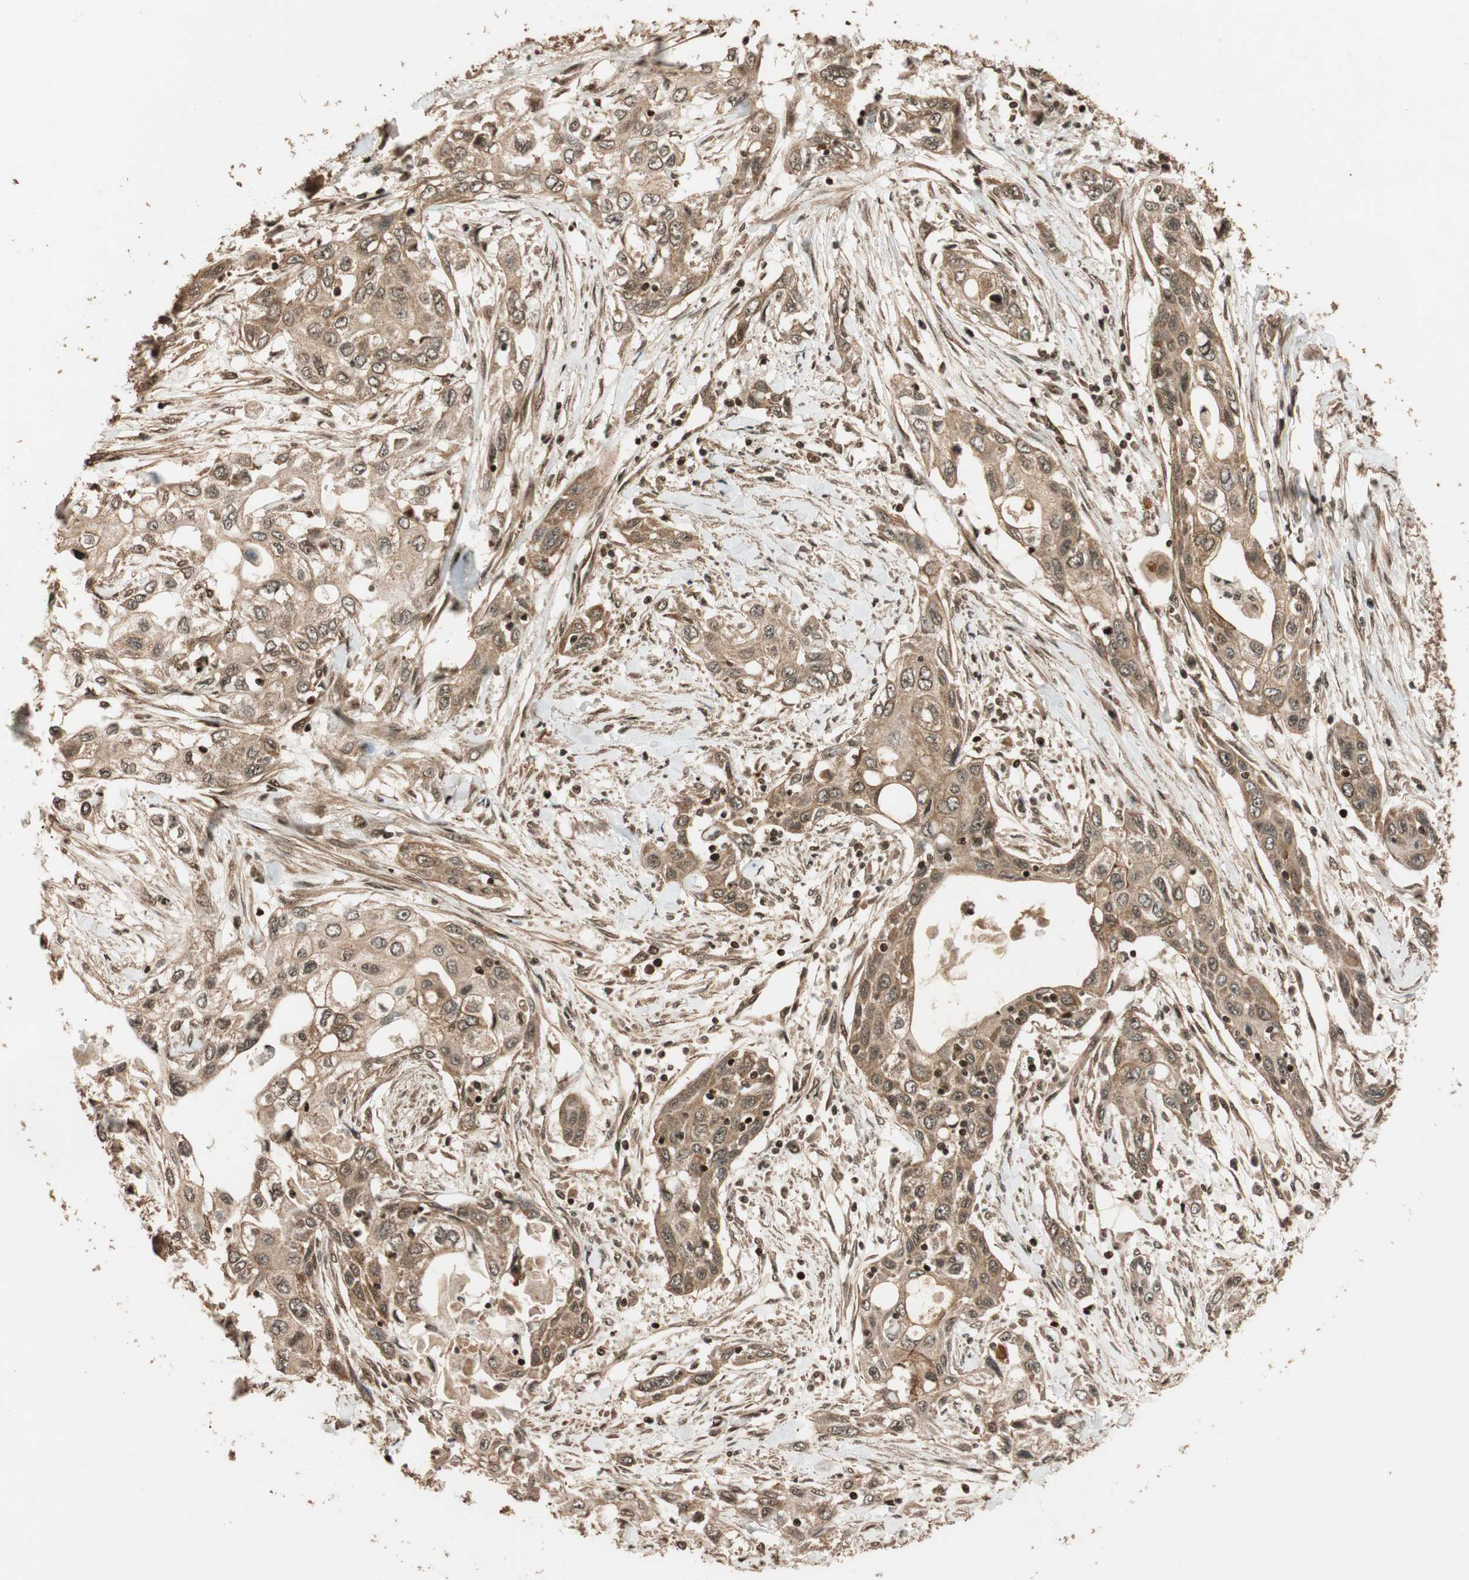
{"staining": {"intensity": "moderate", "quantity": ">75%", "location": "cytoplasmic/membranous"}, "tissue": "pancreatic cancer", "cell_type": "Tumor cells", "image_type": "cancer", "snomed": [{"axis": "morphology", "description": "Adenocarcinoma, NOS"}, {"axis": "topography", "description": "Pancreas"}], "caption": "Immunohistochemistry (IHC) (DAB (3,3'-diaminobenzidine)) staining of human adenocarcinoma (pancreatic) shows moderate cytoplasmic/membranous protein positivity in approximately >75% of tumor cells. (DAB (3,3'-diaminobenzidine) = brown stain, brightfield microscopy at high magnification).", "gene": "ALKBH5", "patient": {"sex": "female", "age": 70}}